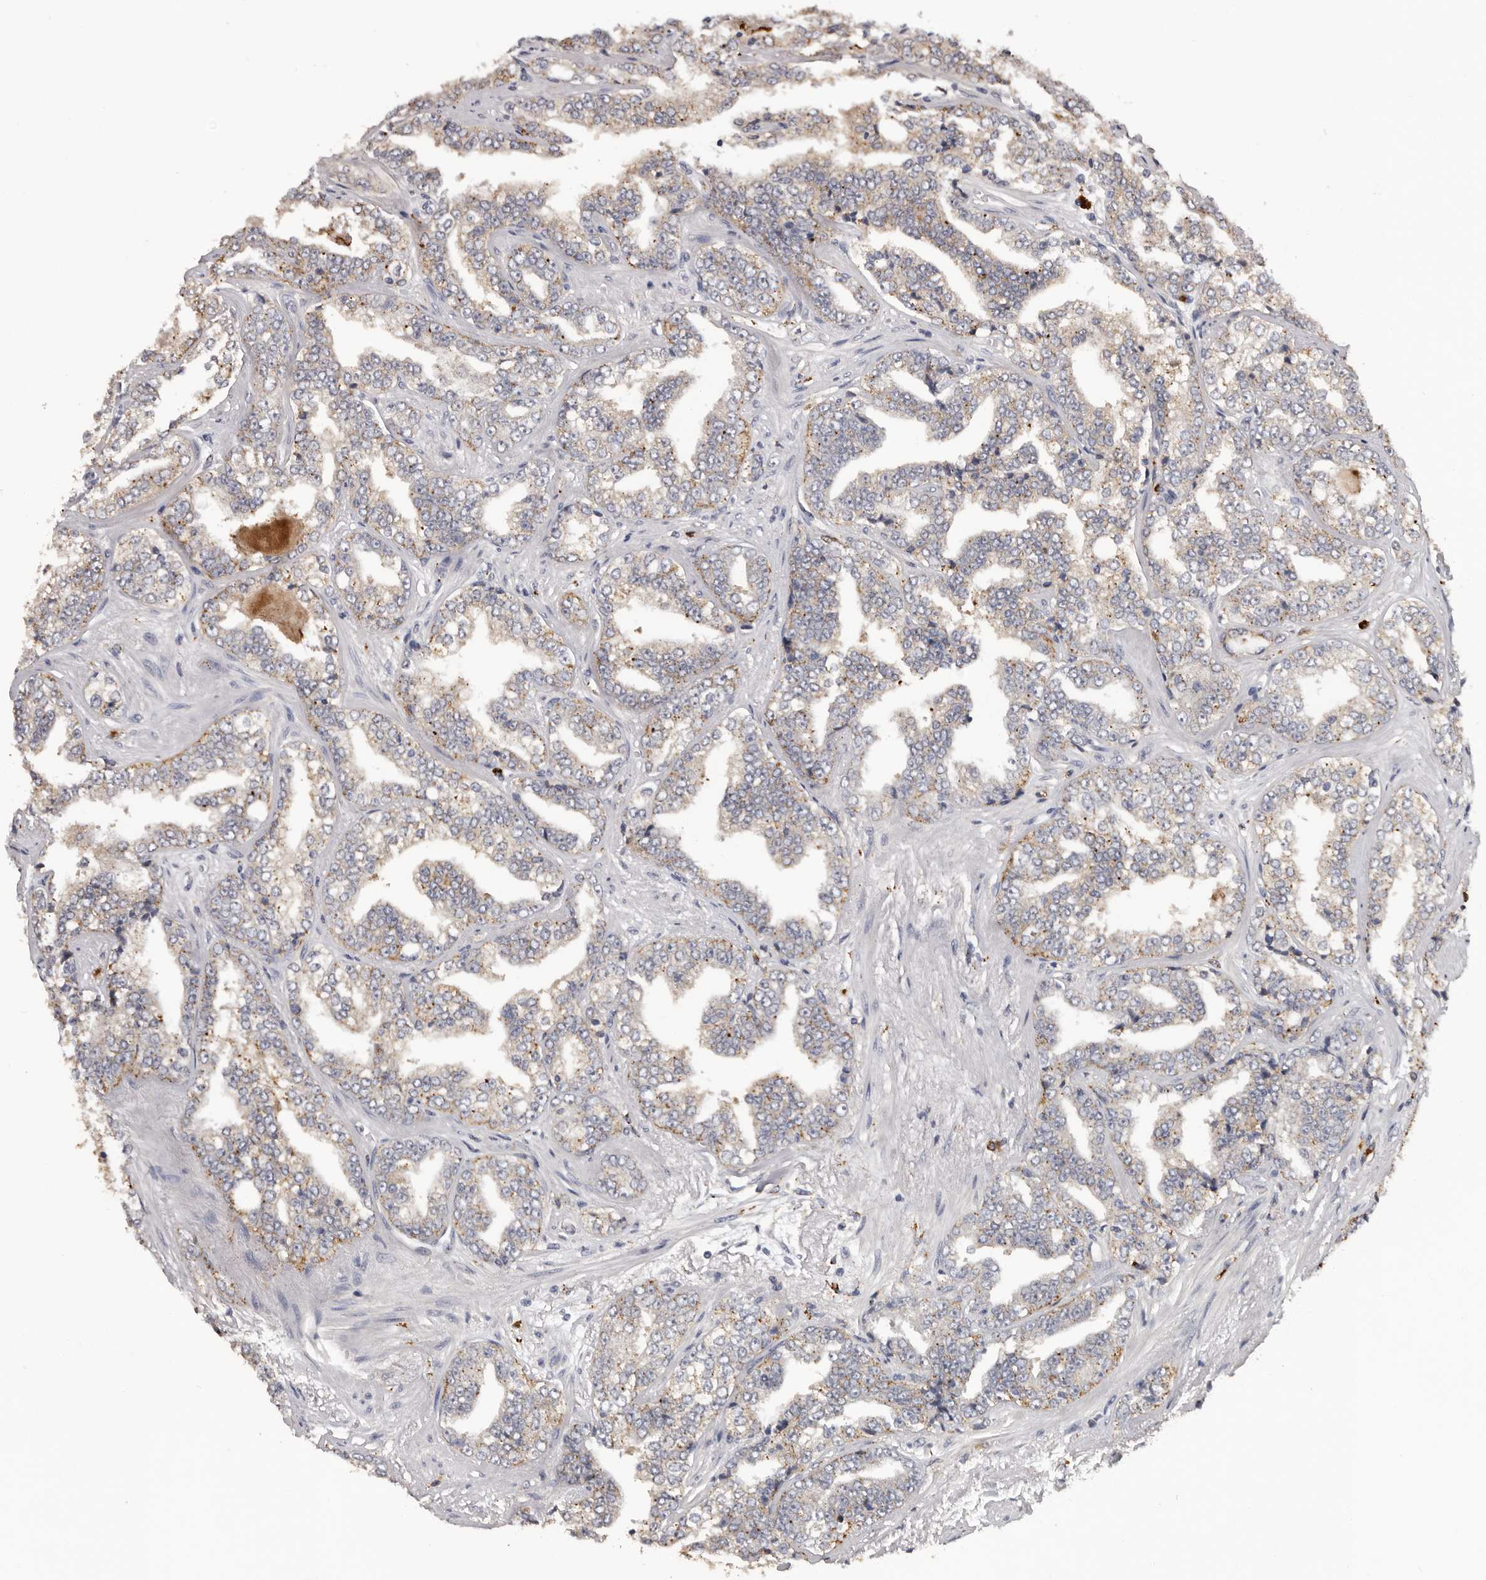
{"staining": {"intensity": "weak", "quantity": ">75%", "location": "cytoplasmic/membranous"}, "tissue": "prostate cancer", "cell_type": "Tumor cells", "image_type": "cancer", "snomed": [{"axis": "morphology", "description": "Adenocarcinoma, High grade"}, {"axis": "topography", "description": "Prostate"}], "caption": "Protein analysis of prostate cancer (adenocarcinoma (high-grade)) tissue displays weak cytoplasmic/membranous expression in approximately >75% of tumor cells. (brown staining indicates protein expression, while blue staining denotes nuclei).", "gene": "DAP", "patient": {"sex": "male", "age": 71}}